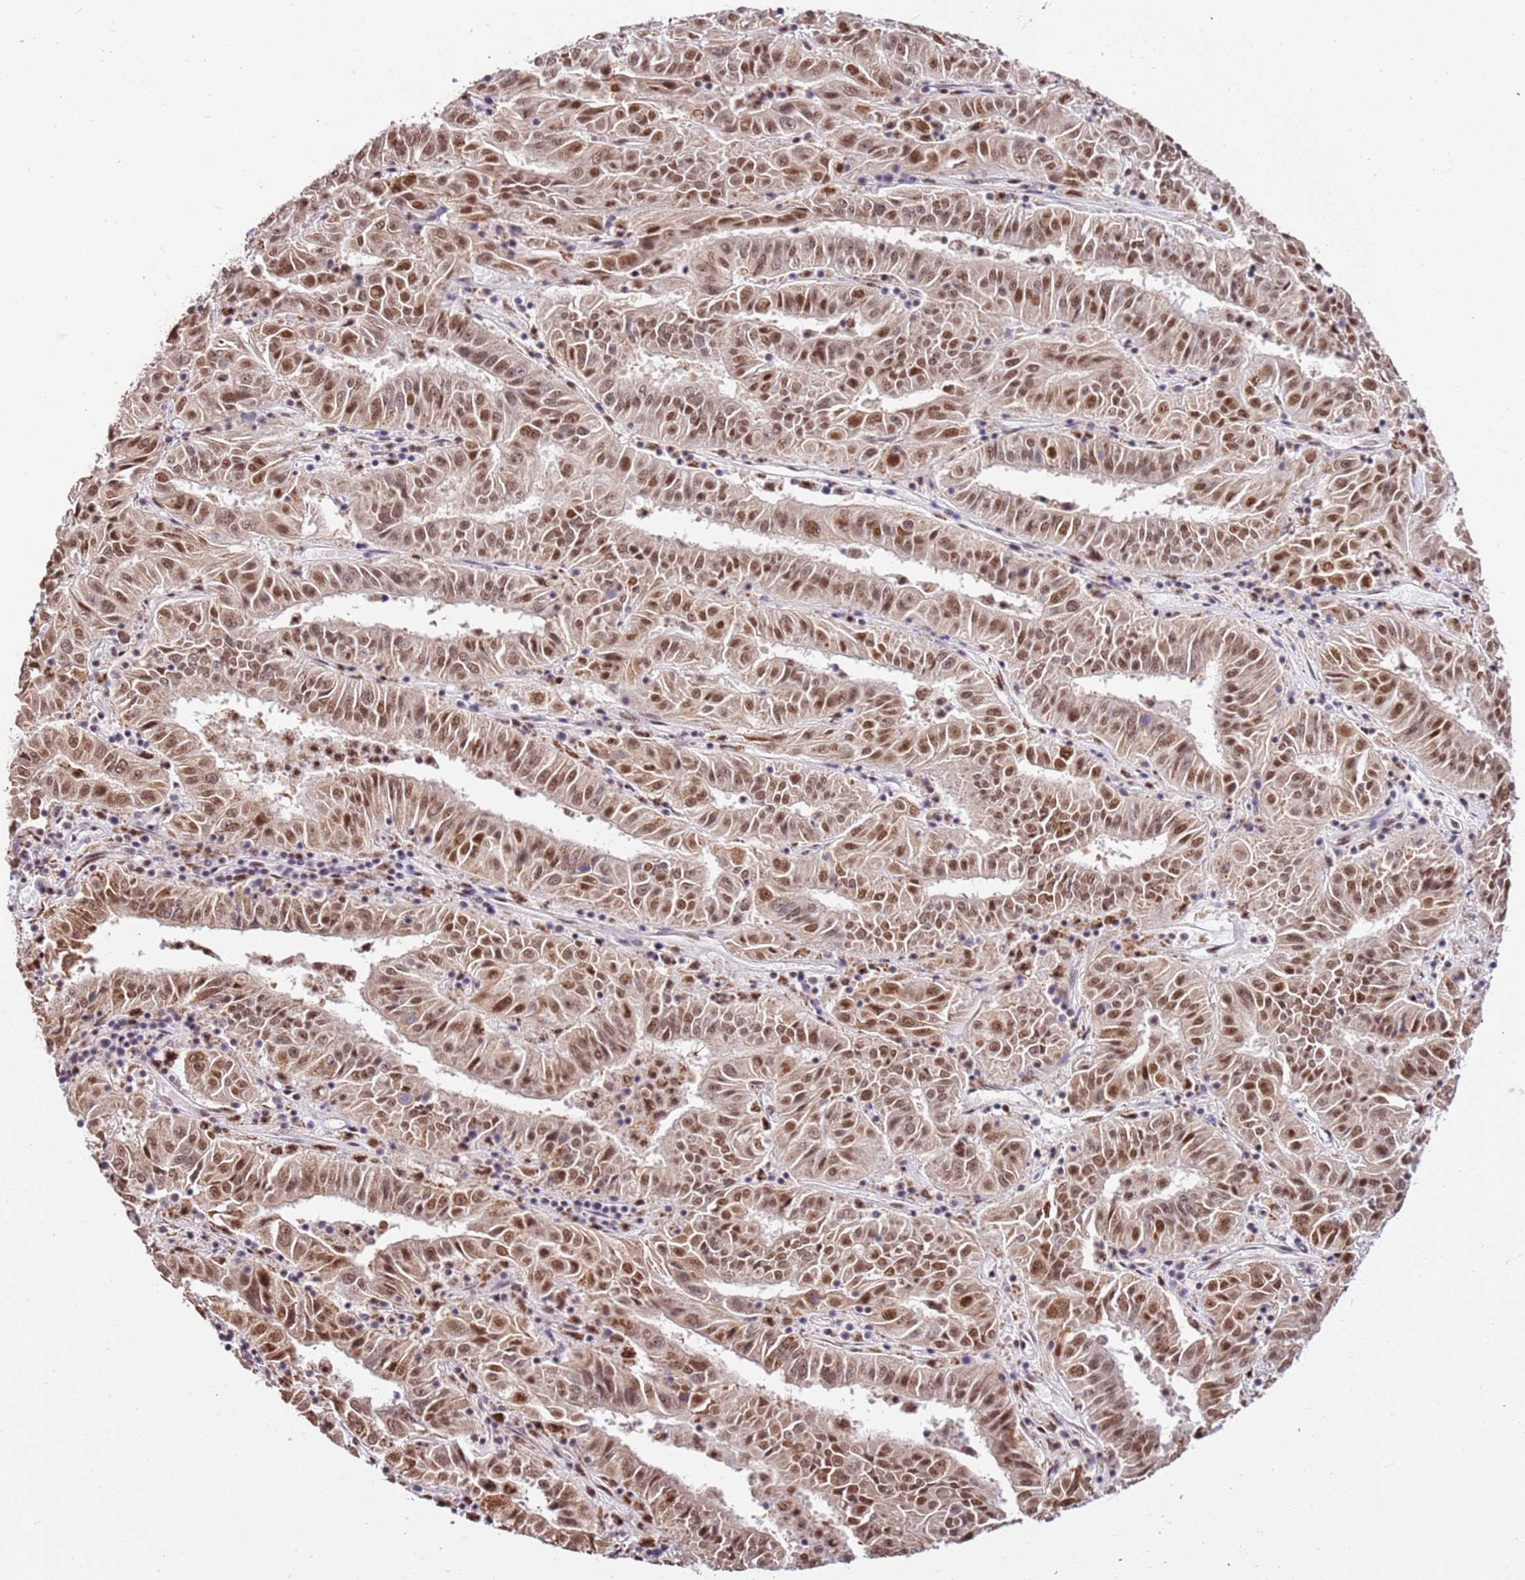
{"staining": {"intensity": "moderate", "quantity": ">75%", "location": "cytoplasmic/membranous,nuclear"}, "tissue": "pancreatic cancer", "cell_type": "Tumor cells", "image_type": "cancer", "snomed": [{"axis": "morphology", "description": "Adenocarcinoma, NOS"}, {"axis": "topography", "description": "Pancreas"}], "caption": "Human pancreatic cancer (adenocarcinoma) stained with a protein marker exhibits moderate staining in tumor cells.", "gene": "AKAP8L", "patient": {"sex": "male", "age": 63}}